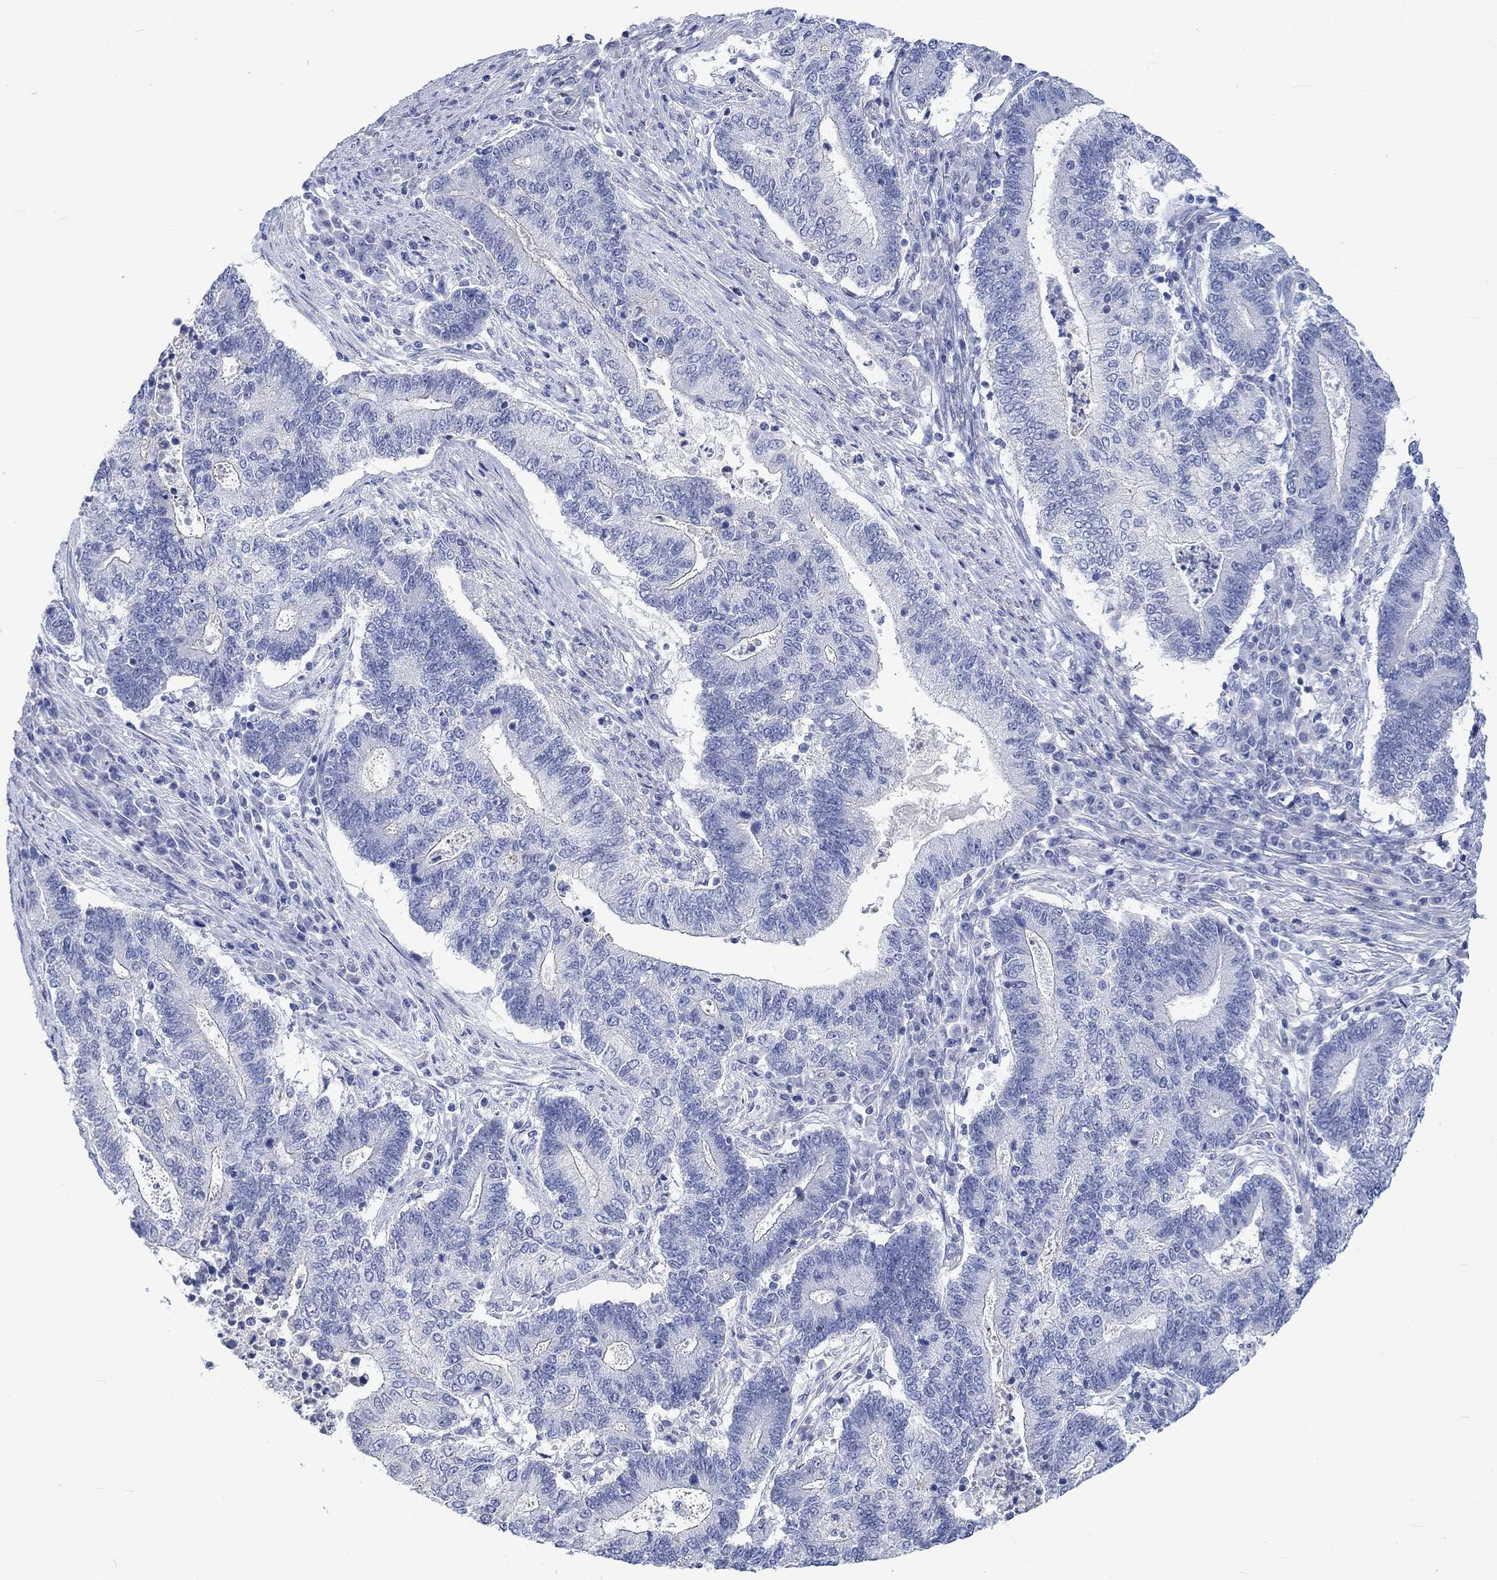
{"staining": {"intensity": "negative", "quantity": "none", "location": "none"}, "tissue": "endometrial cancer", "cell_type": "Tumor cells", "image_type": "cancer", "snomed": [{"axis": "morphology", "description": "Adenocarcinoma, NOS"}, {"axis": "topography", "description": "Uterus"}, {"axis": "topography", "description": "Endometrium"}], "caption": "Histopathology image shows no protein expression in tumor cells of endometrial cancer tissue.", "gene": "AGRP", "patient": {"sex": "female", "age": 54}}